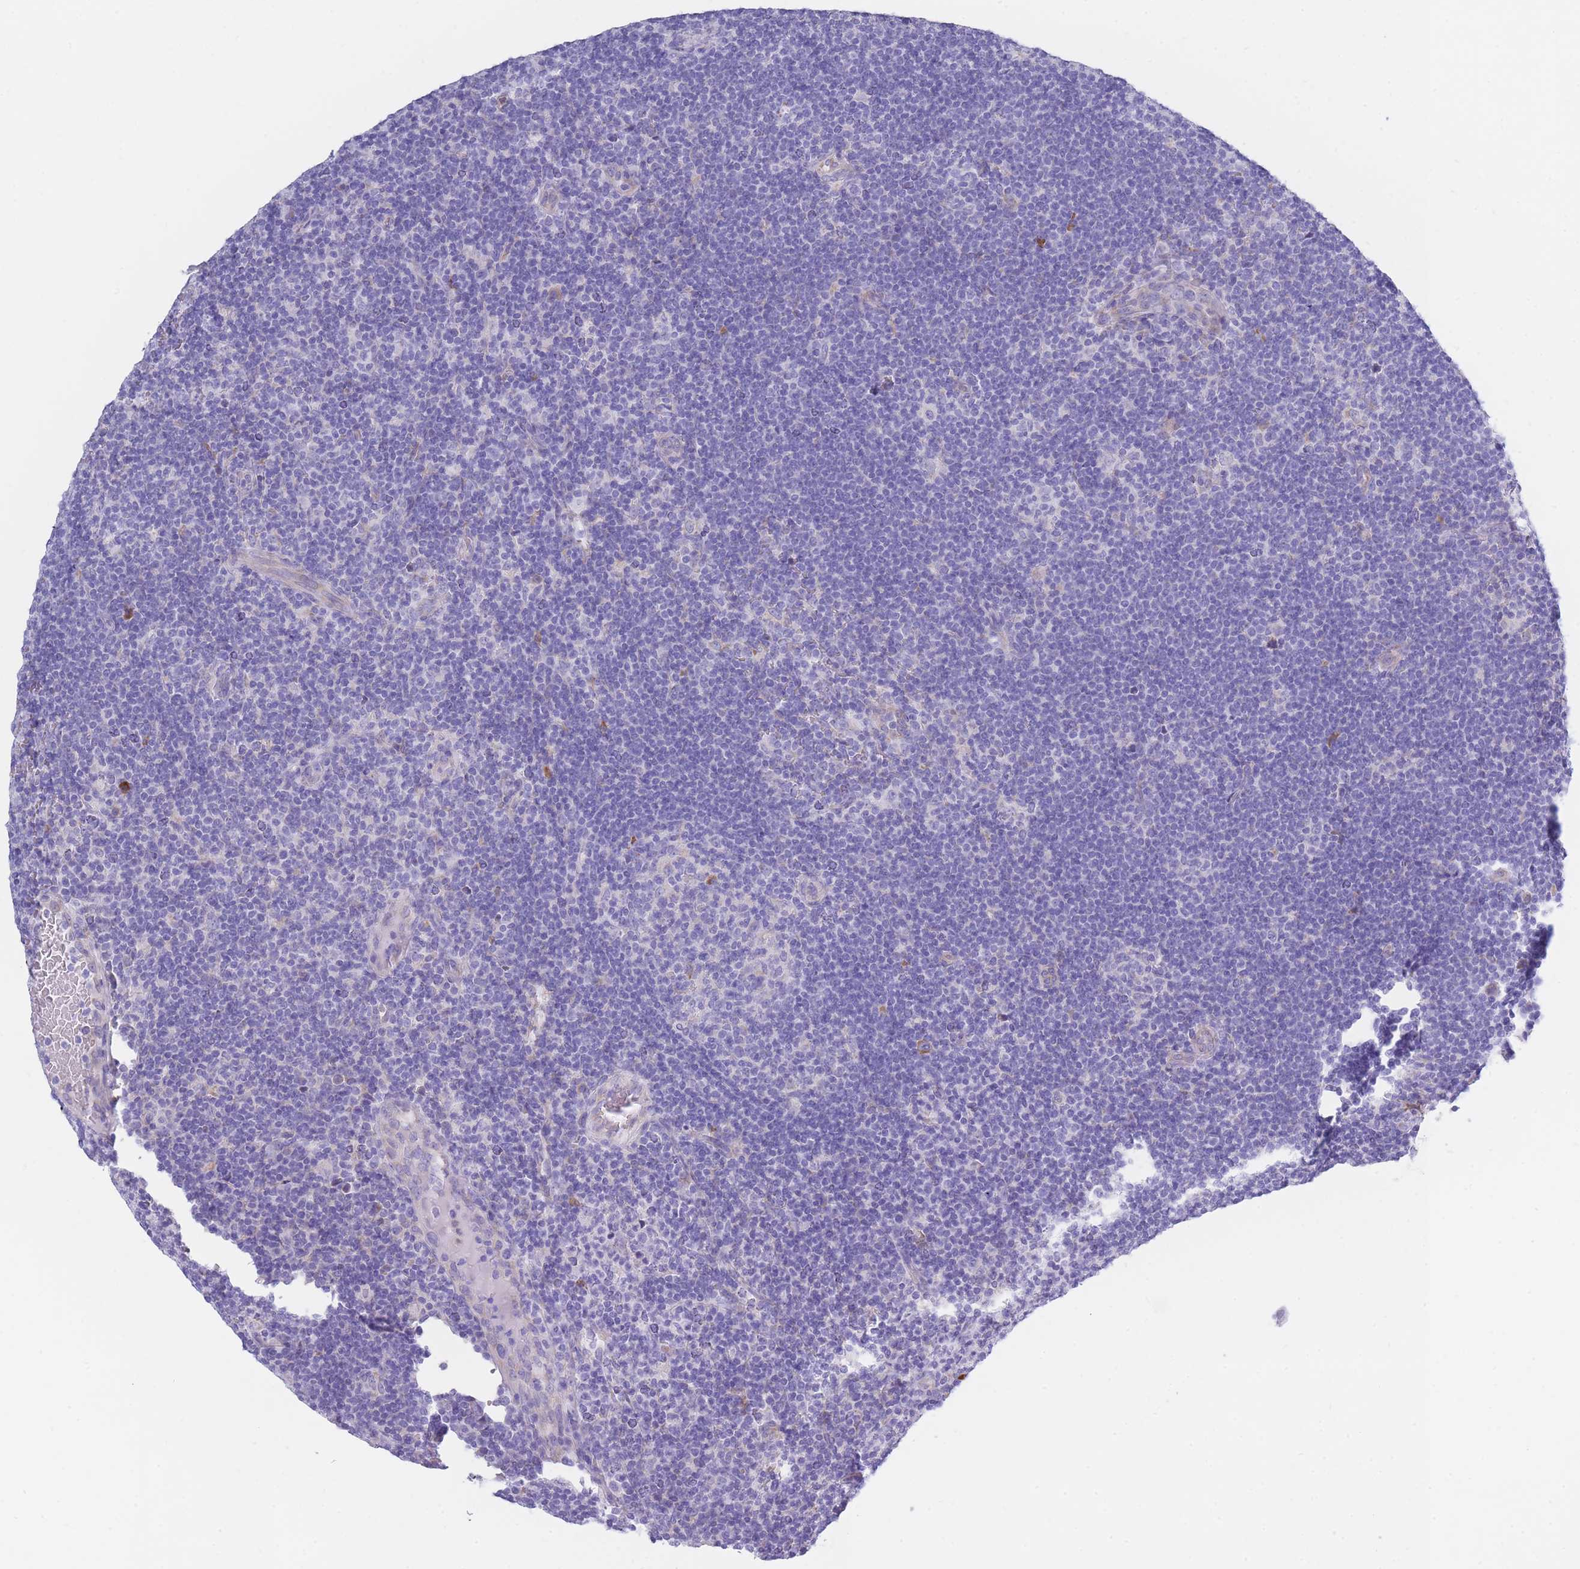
{"staining": {"intensity": "negative", "quantity": "none", "location": "none"}, "tissue": "lymphoma", "cell_type": "Tumor cells", "image_type": "cancer", "snomed": [{"axis": "morphology", "description": "Hodgkin's disease, NOS"}, {"axis": "topography", "description": "Lymph node"}], "caption": "IHC of lymphoma demonstrates no staining in tumor cells.", "gene": "XKR8", "patient": {"sex": "female", "age": 57}}